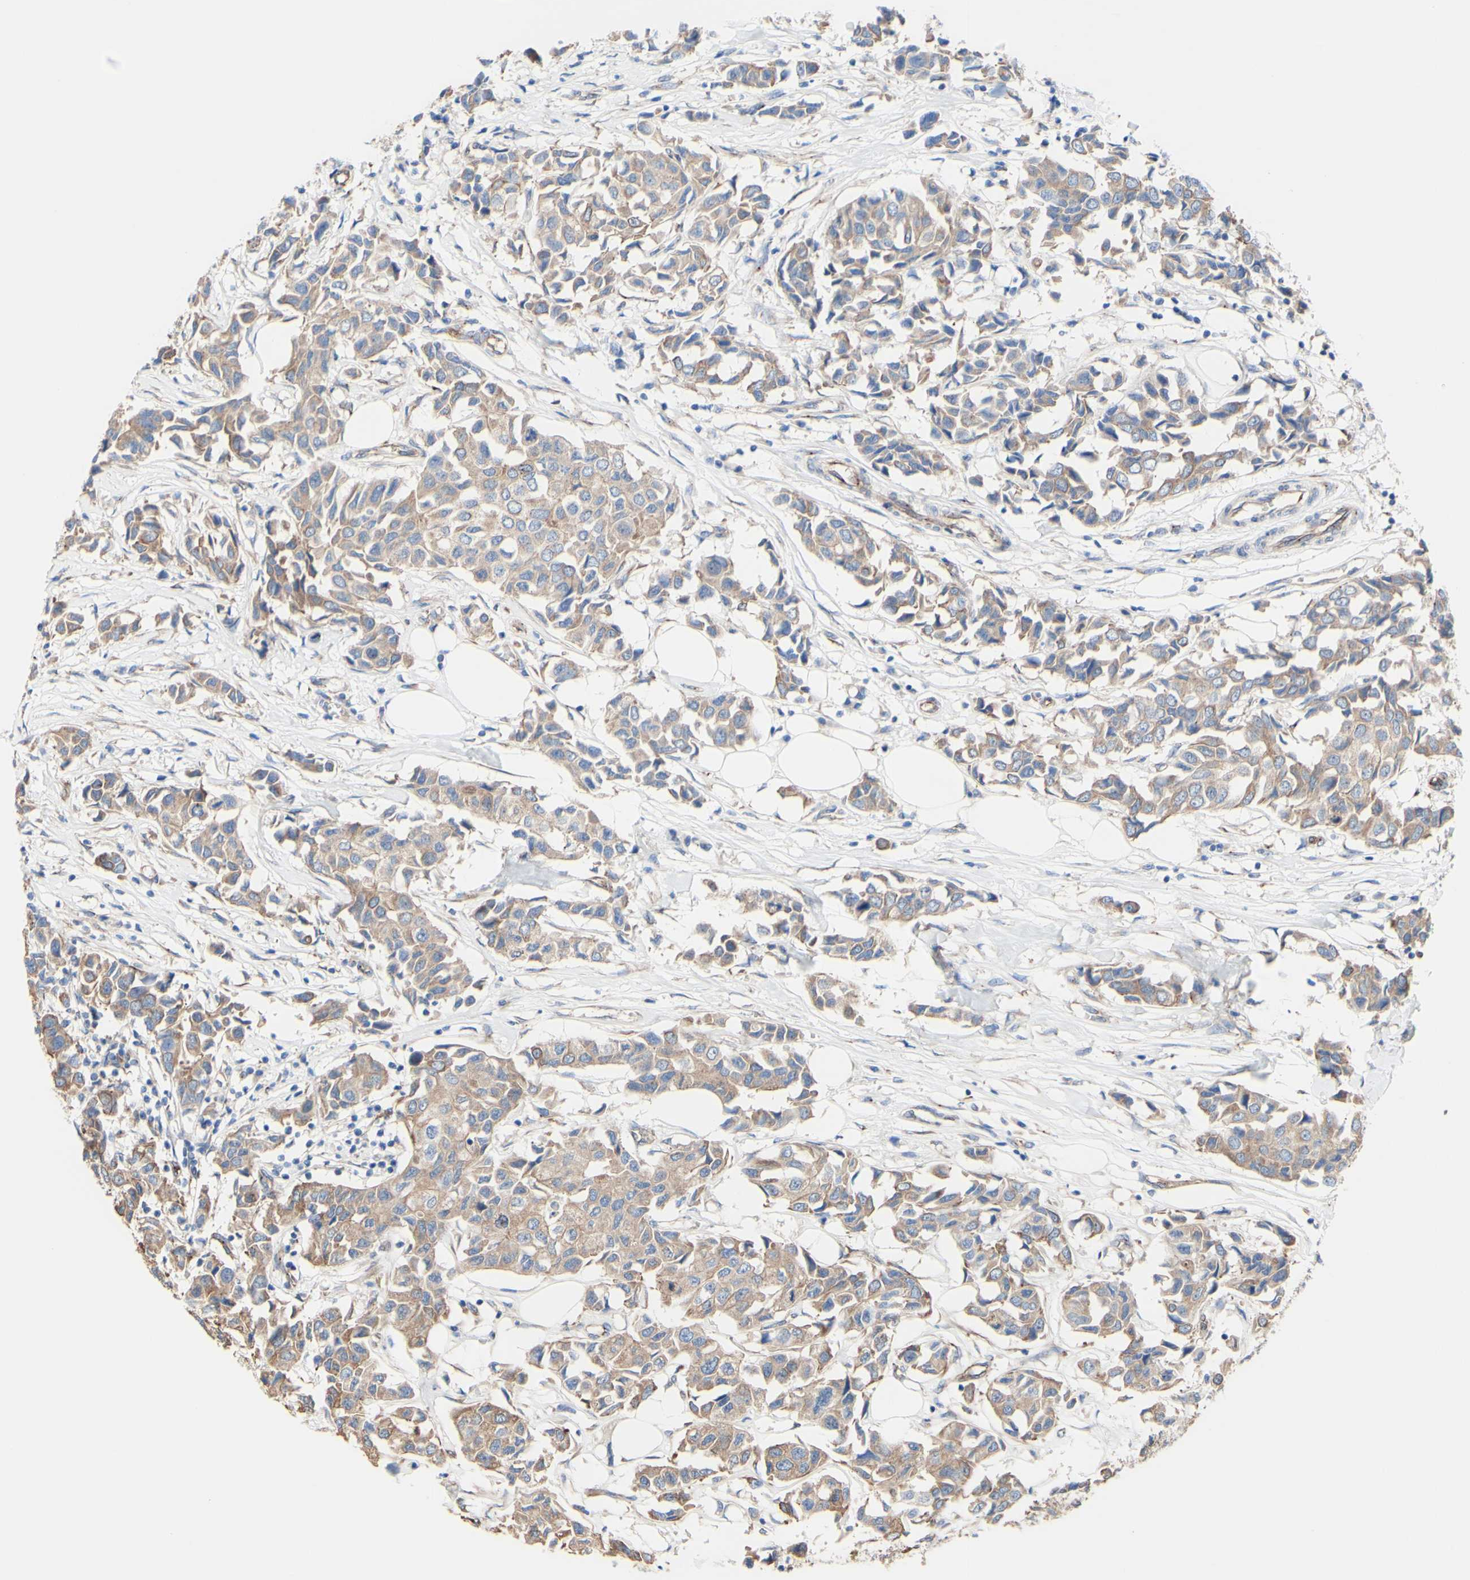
{"staining": {"intensity": "moderate", "quantity": ">75%", "location": "cytoplasmic/membranous"}, "tissue": "breast cancer", "cell_type": "Tumor cells", "image_type": "cancer", "snomed": [{"axis": "morphology", "description": "Duct carcinoma"}, {"axis": "topography", "description": "Breast"}], "caption": "This is an image of immunohistochemistry staining of breast cancer, which shows moderate staining in the cytoplasmic/membranous of tumor cells.", "gene": "LRIG3", "patient": {"sex": "female", "age": 80}}